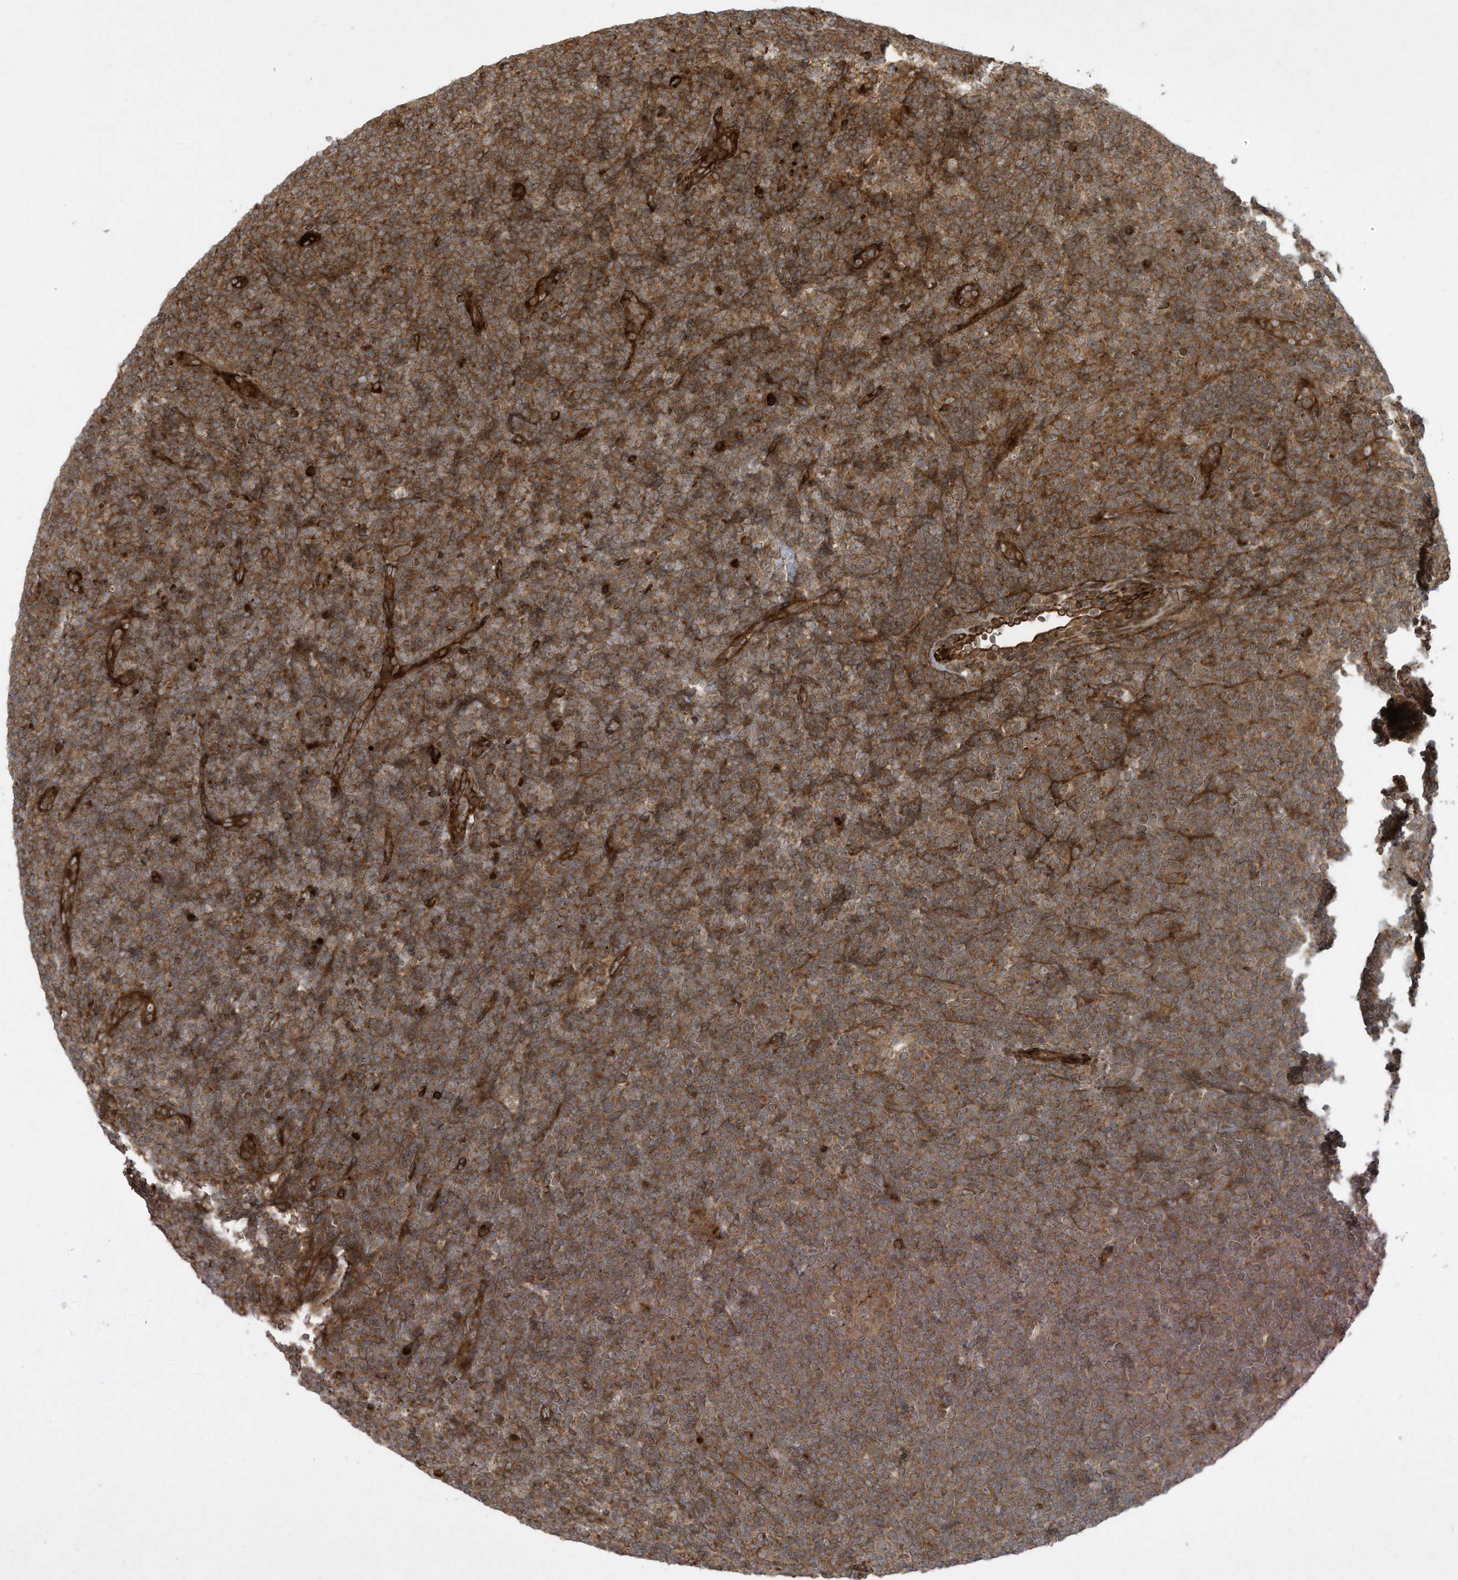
{"staining": {"intensity": "moderate", "quantity": ">75%", "location": "cytoplasmic/membranous"}, "tissue": "lymphoma", "cell_type": "Tumor cells", "image_type": "cancer", "snomed": [{"axis": "morphology", "description": "Hodgkin's disease, NOS"}, {"axis": "topography", "description": "Lymph node"}], "caption": "Brown immunohistochemical staining in human Hodgkin's disease displays moderate cytoplasmic/membranous positivity in about >75% of tumor cells.", "gene": "DDIT4", "patient": {"sex": "female", "age": 57}}